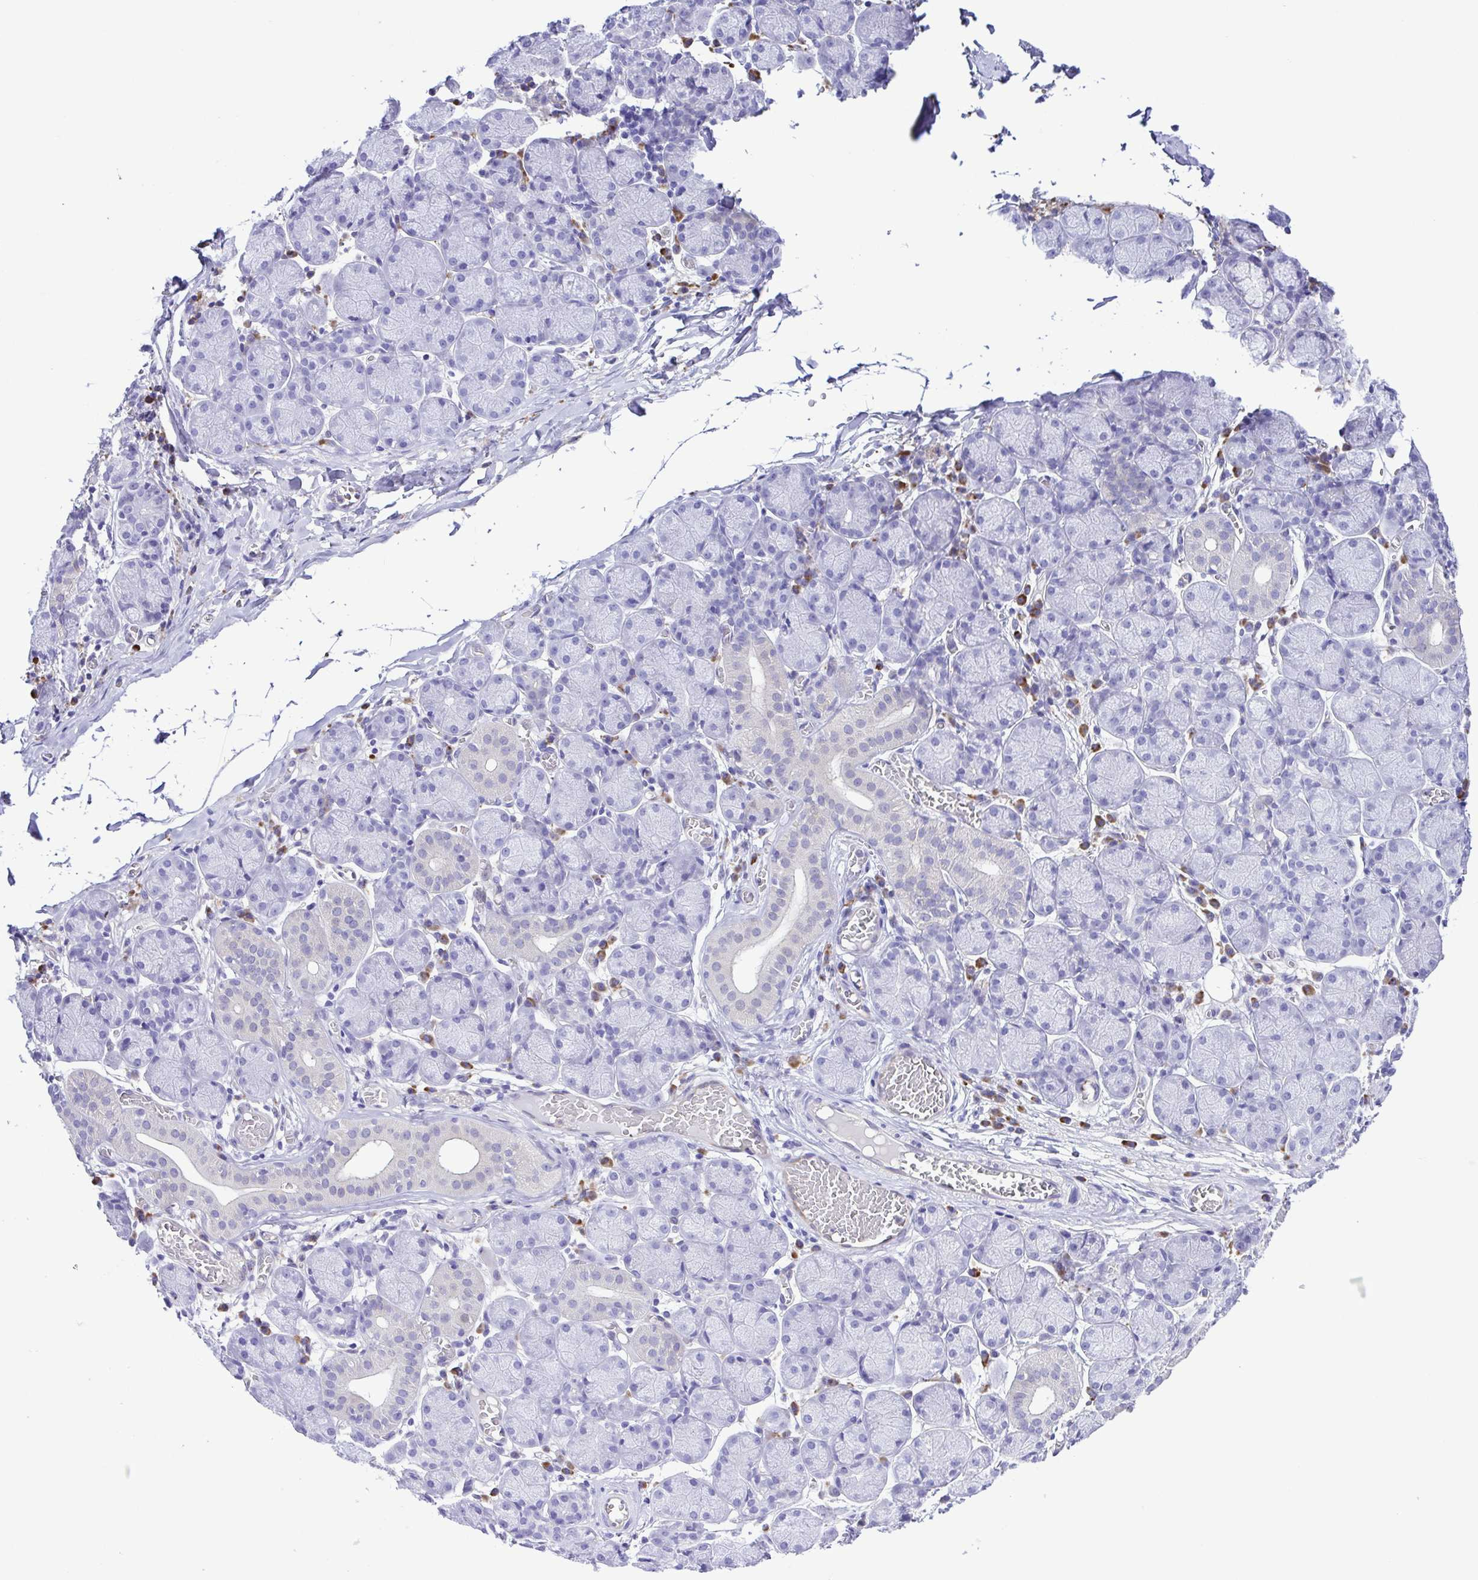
{"staining": {"intensity": "negative", "quantity": "none", "location": "none"}, "tissue": "salivary gland", "cell_type": "Glandular cells", "image_type": "normal", "snomed": [{"axis": "morphology", "description": "Normal tissue, NOS"}, {"axis": "topography", "description": "Salivary gland"}], "caption": "Human salivary gland stained for a protein using immunohistochemistry (IHC) reveals no positivity in glandular cells.", "gene": "GPR17", "patient": {"sex": "female", "age": 24}}